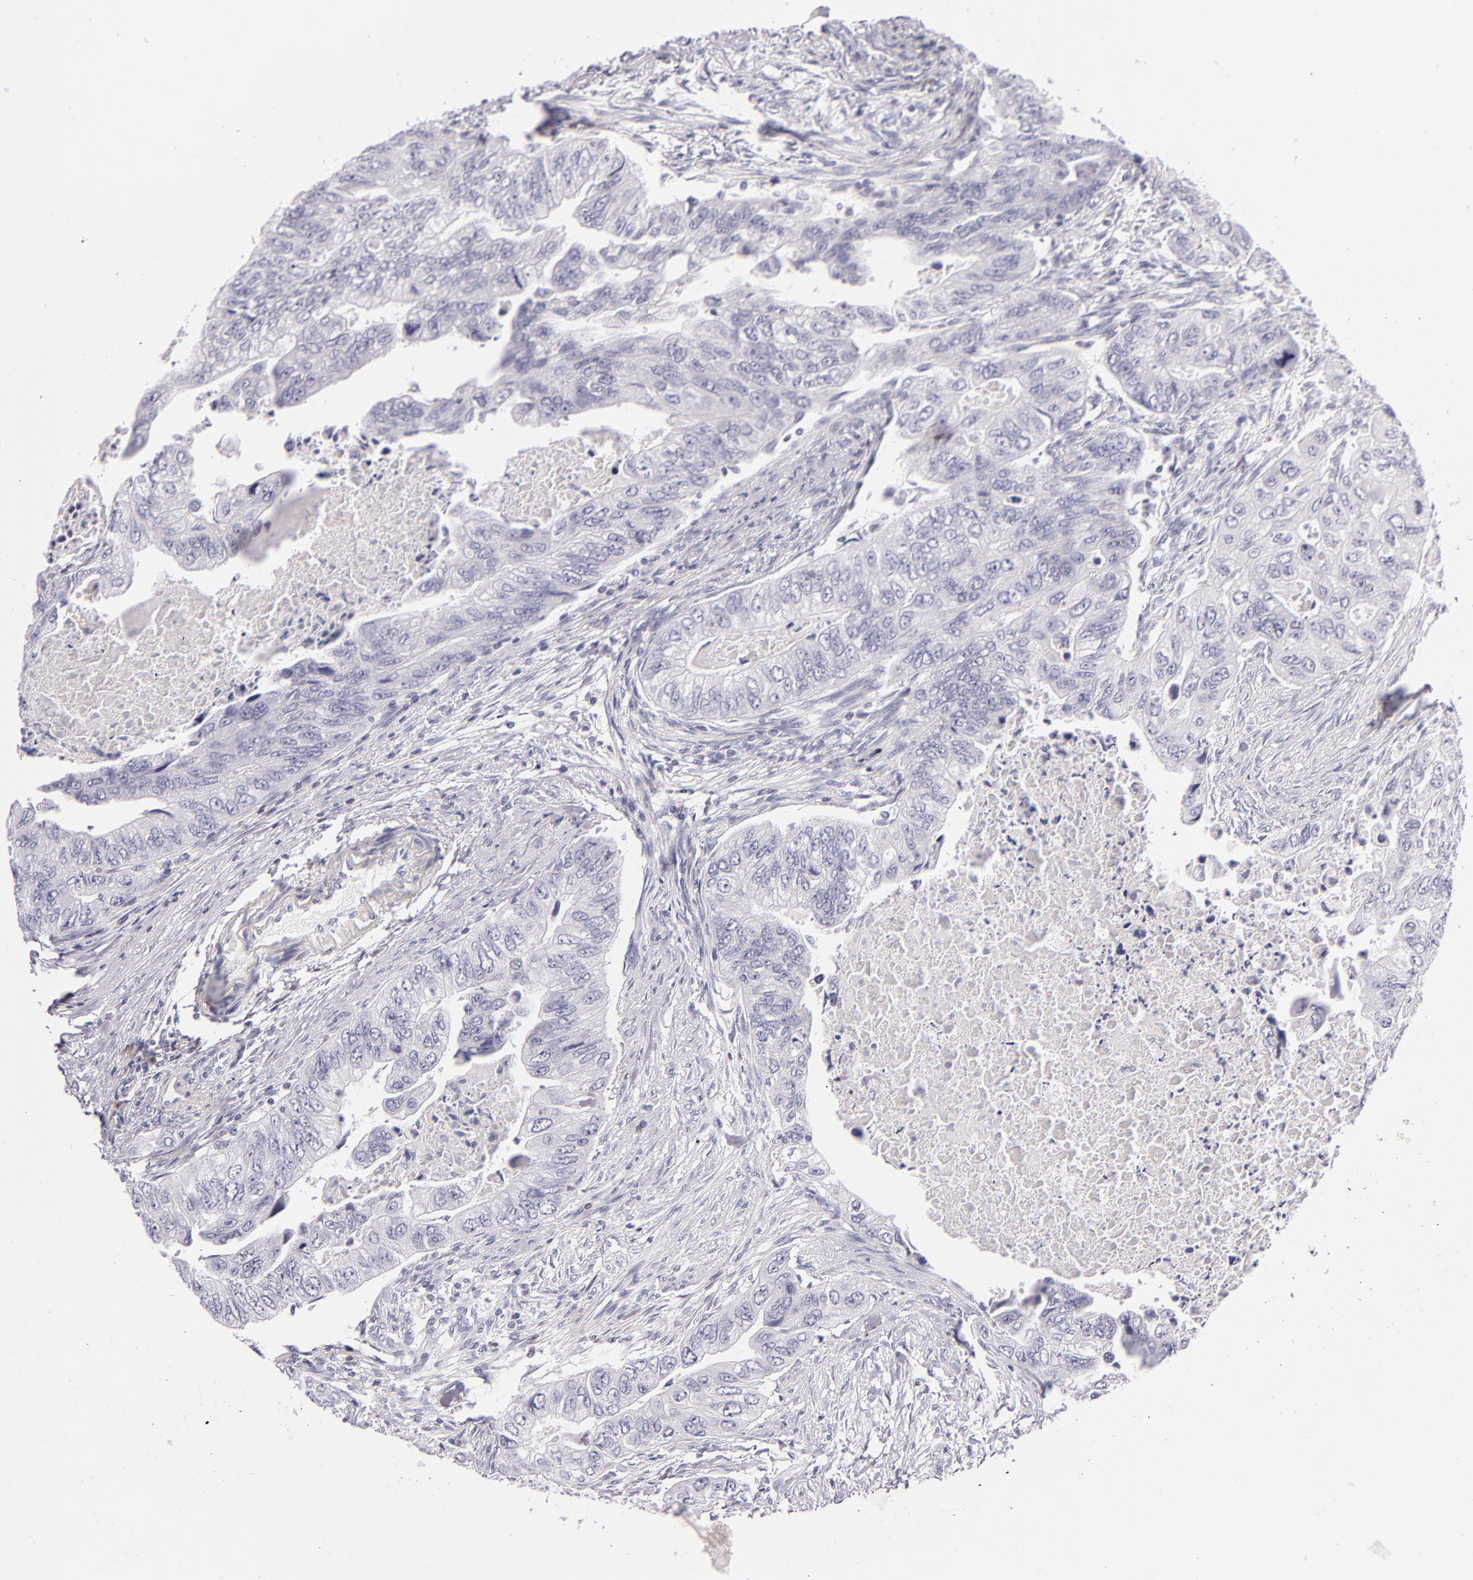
{"staining": {"intensity": "negative", "quantity": "none", "location": "none"}, "tissue": "colorectal cancer", "cell_type": "Tumor cells", "image_type": "cancer", "snomed": [{"axis": "morphology", "description": "Adenocarcinoma, NOS"}, {"axis": "topography", "description": "Colon"}], "caption": "This is an IHC image of human colorectal adenocarcinoma. There is no positivity in tumor cells.", "gene": "CD48", "patient": {"sex": "female", "age": 11}}